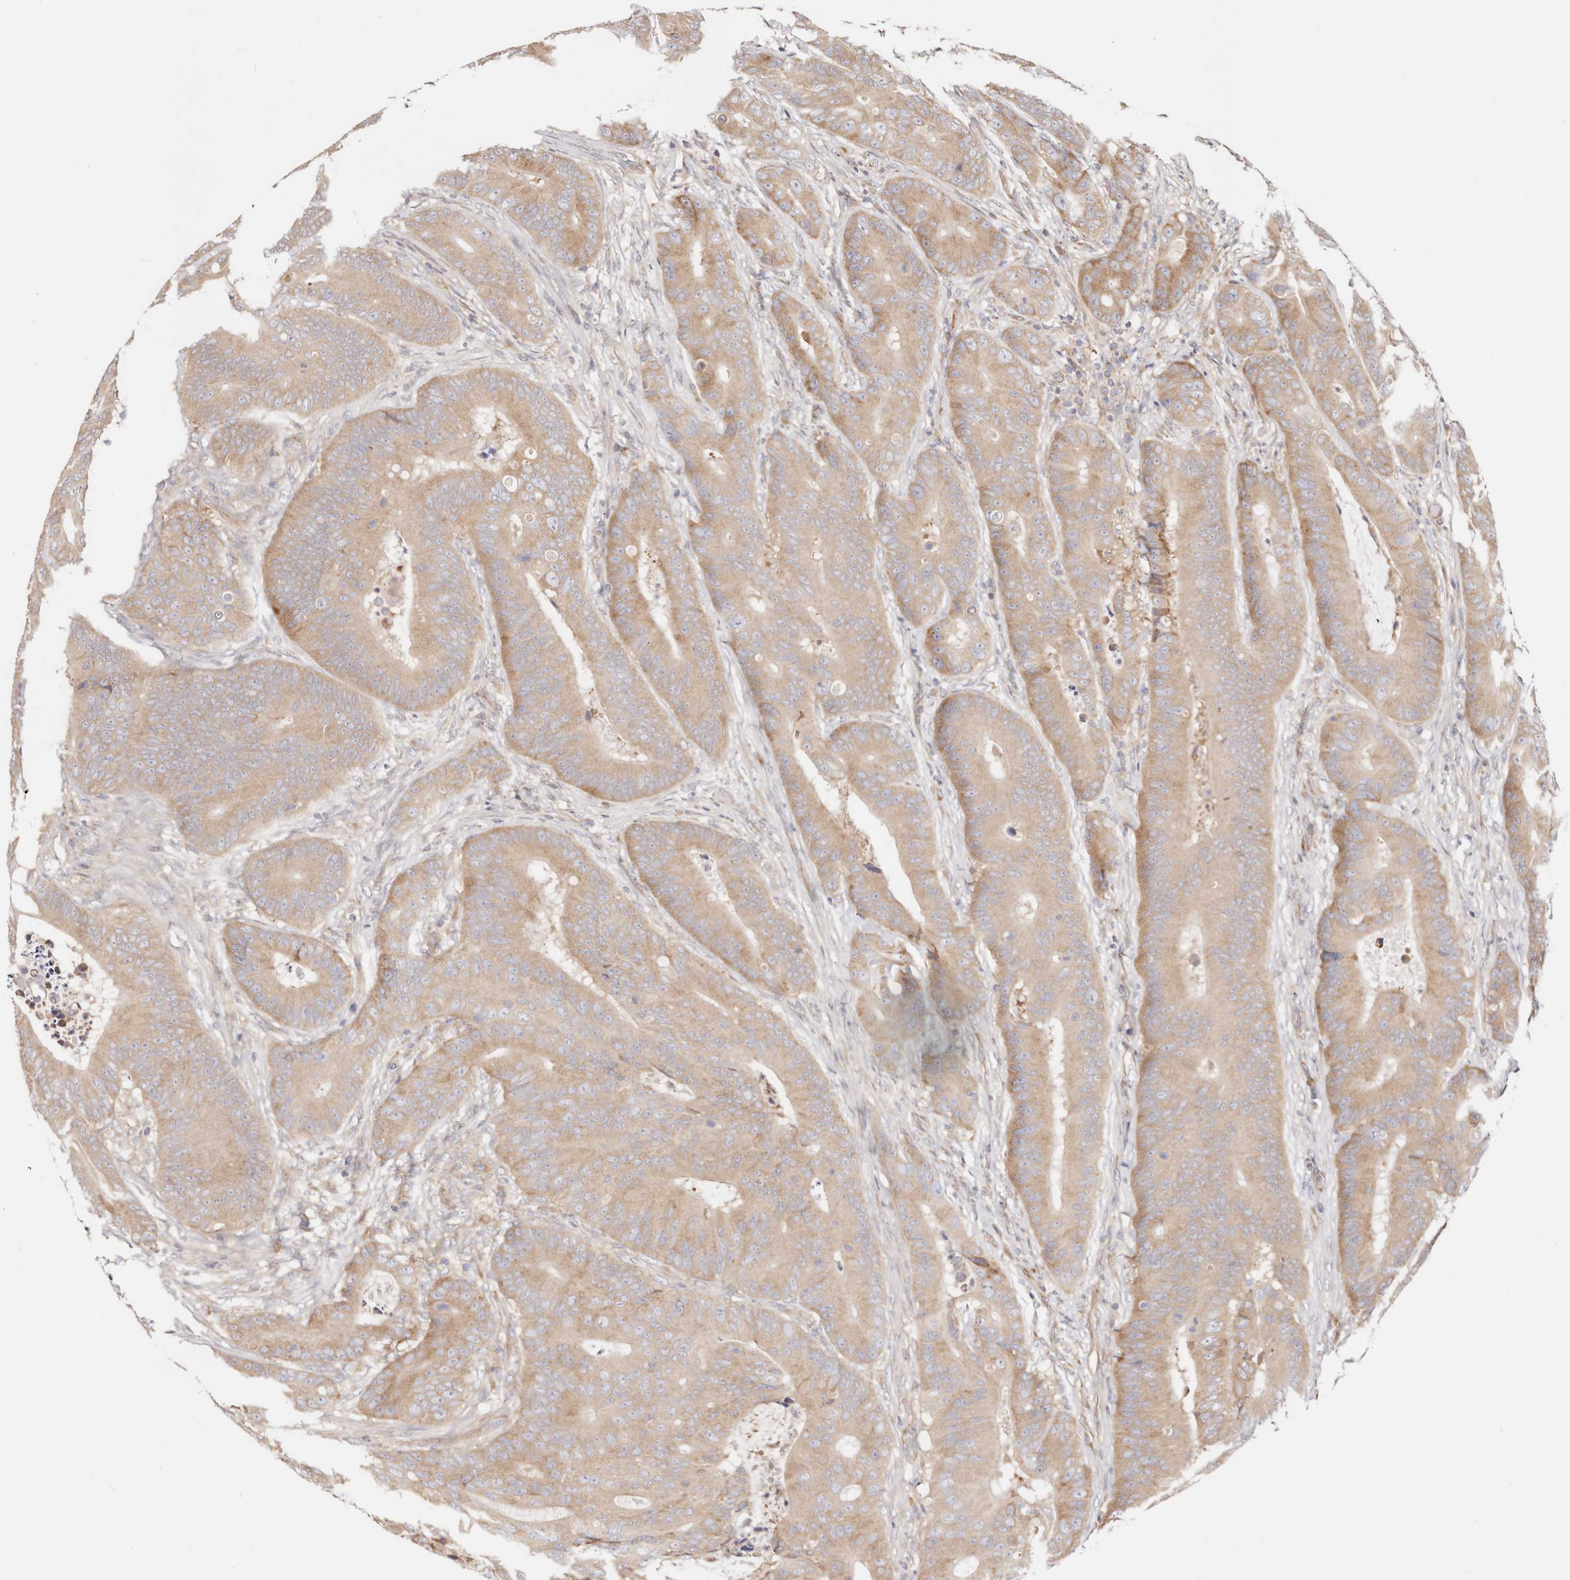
{"staining": {"intensity": "moderate", "quantity": ">75%", "location": "cytoplasmic/membranous"}, "tissue": "colorectal cancer", "cell_type": "Tumor cells", "image_type": "cancer", "snomed": [{"axis": "morphology", "description": "Adenocarcinoma, NOS"}, {"axis": "topography", "description": "Colon"}], "caption": "Immunohistochemical staining of human colorectal cancer displays medium levels of moderate cytoplasmic/membranous expression in about >75% of tumor cells.", "gene": "GNA13", "patient": {"sex": "male", "age": 83}}